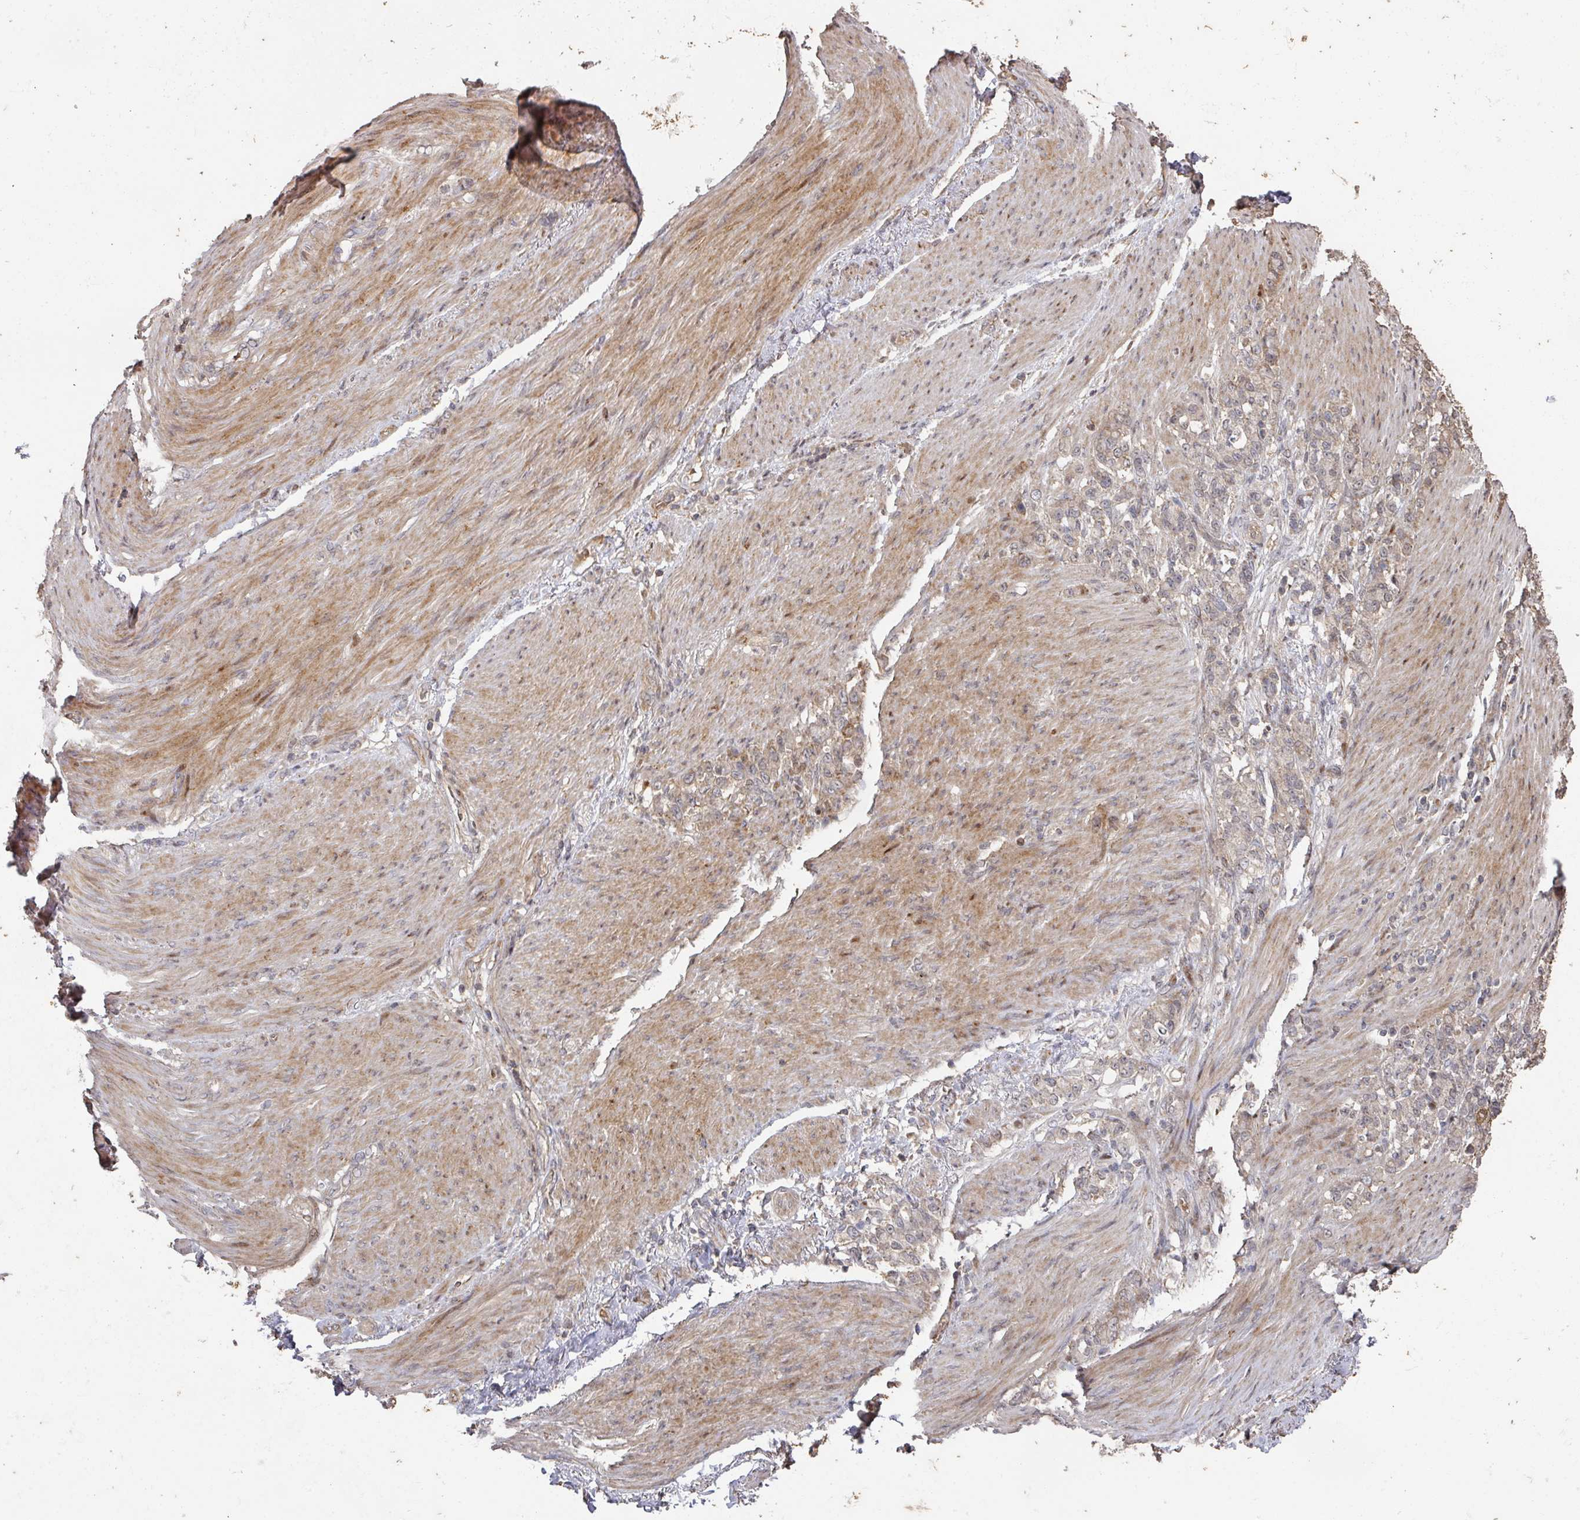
{"staining": {"intensity": "weak", "quantity": "25%-75%", "location": "cytoplasmic/membranous"}, "tissue": "stomach cancer", "cell_type": "Tumor cells", "image_type": "cancer", "snomed": [{"axis": "morphology", "description": "Adenocarcinoma, NOS"}, {"axis": "topography", "description": "Stomach"}], "caption": "Tumor cells display weak cytoplasmic/membranous expression in about 25%-75% of cells in adenocarcinoma (stomach). (DAB = brown stain, brightfield microscopy at high magnification).", "gene": "CA7", "patient": {"sex": "female", "age": 79}}